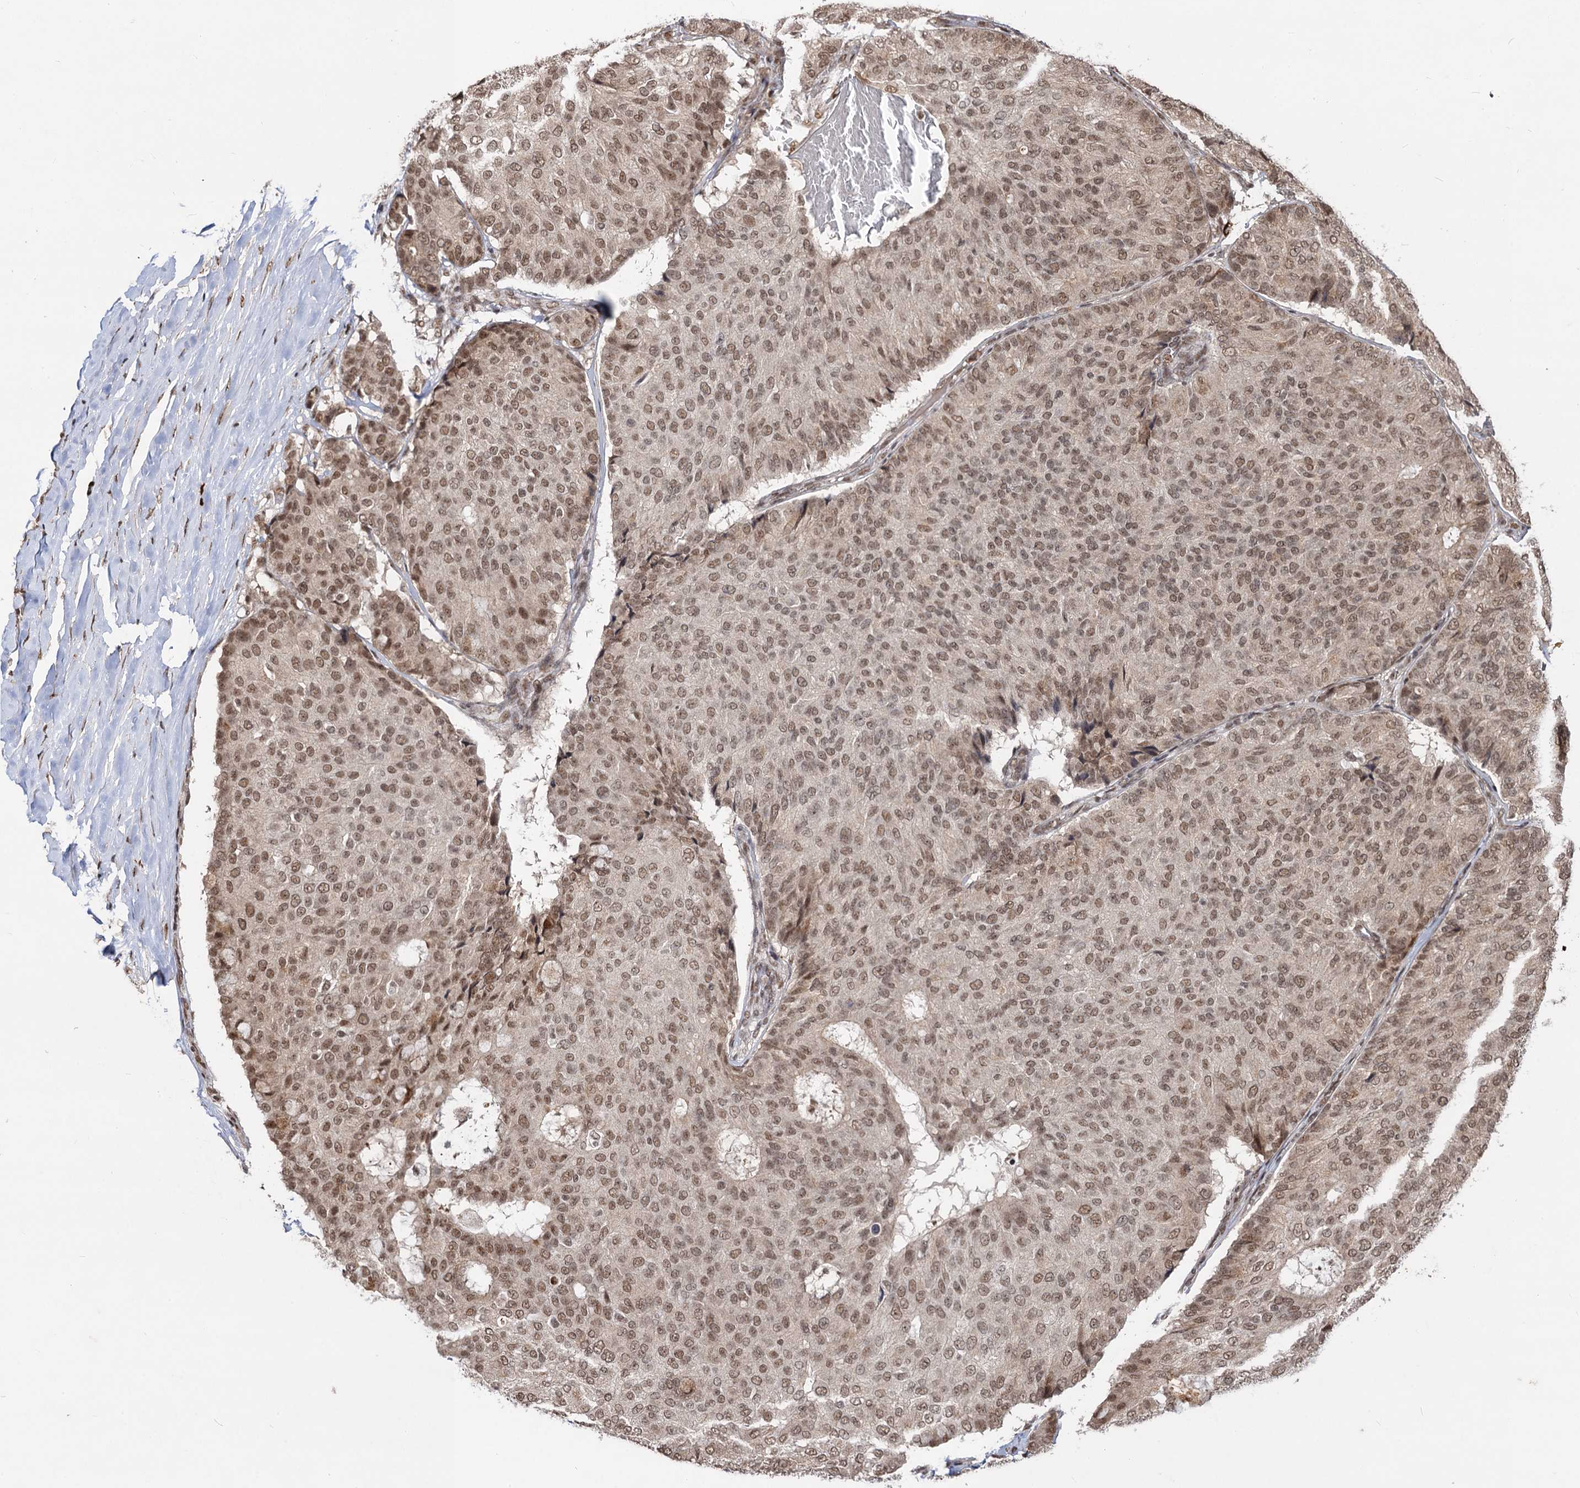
{"staining": {"intensity": "moderate", "quantity": ">75%", "location": "nuclear"}, "tissue": "breast cancer", "cell_type": "Tumor cells", "image_type": "cancer", "snomed": [{"axis": "morphology", "description": "Duct carcinoma"}, {"axis": "topography", "description": "Breast"}], "caption": "DAB immunohistochemical staining of human breast cancer (invasive ductal carcinoma) reveals moderate nuclear protein expression in about >75% of tumor cells.", "gene": "SFSWAP", "patient": {"sex": "female", "age": 75}}